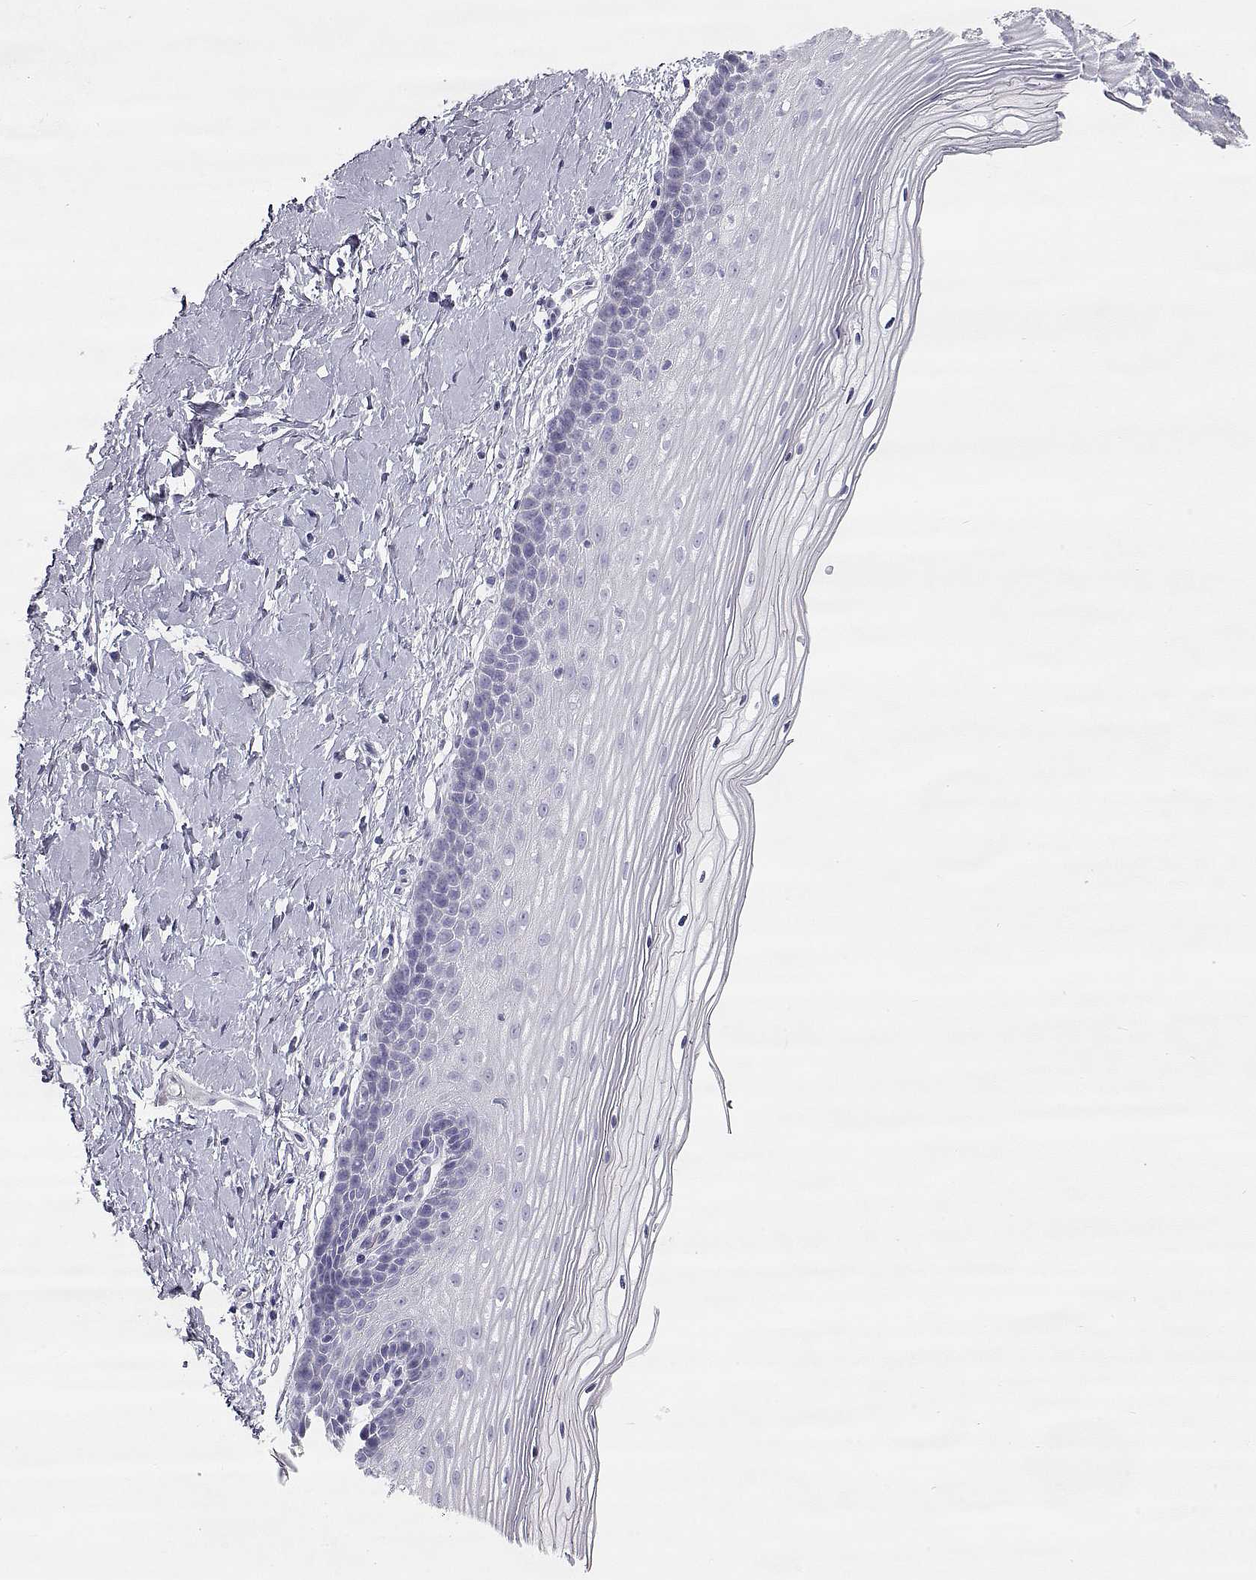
{"staining": {"intensity": "negative", "quantity": "none", "location": "none"}, "tissue": "cervix", "cell_type": "Glandular cells", "image_type": "normal", "snomed": [{"axis": "morphology", "description": "Normal tissue, NOS"}, {"axis": "topography", "description": "Cervix"}], "caption": "DAB (3,3'-diaminobenzidine) immunohistochemical staining of normal cervix displays no significant expression in glandular cells.", "gene": "SLITRK3", "patient": {"sex": "female", "age": 37}}